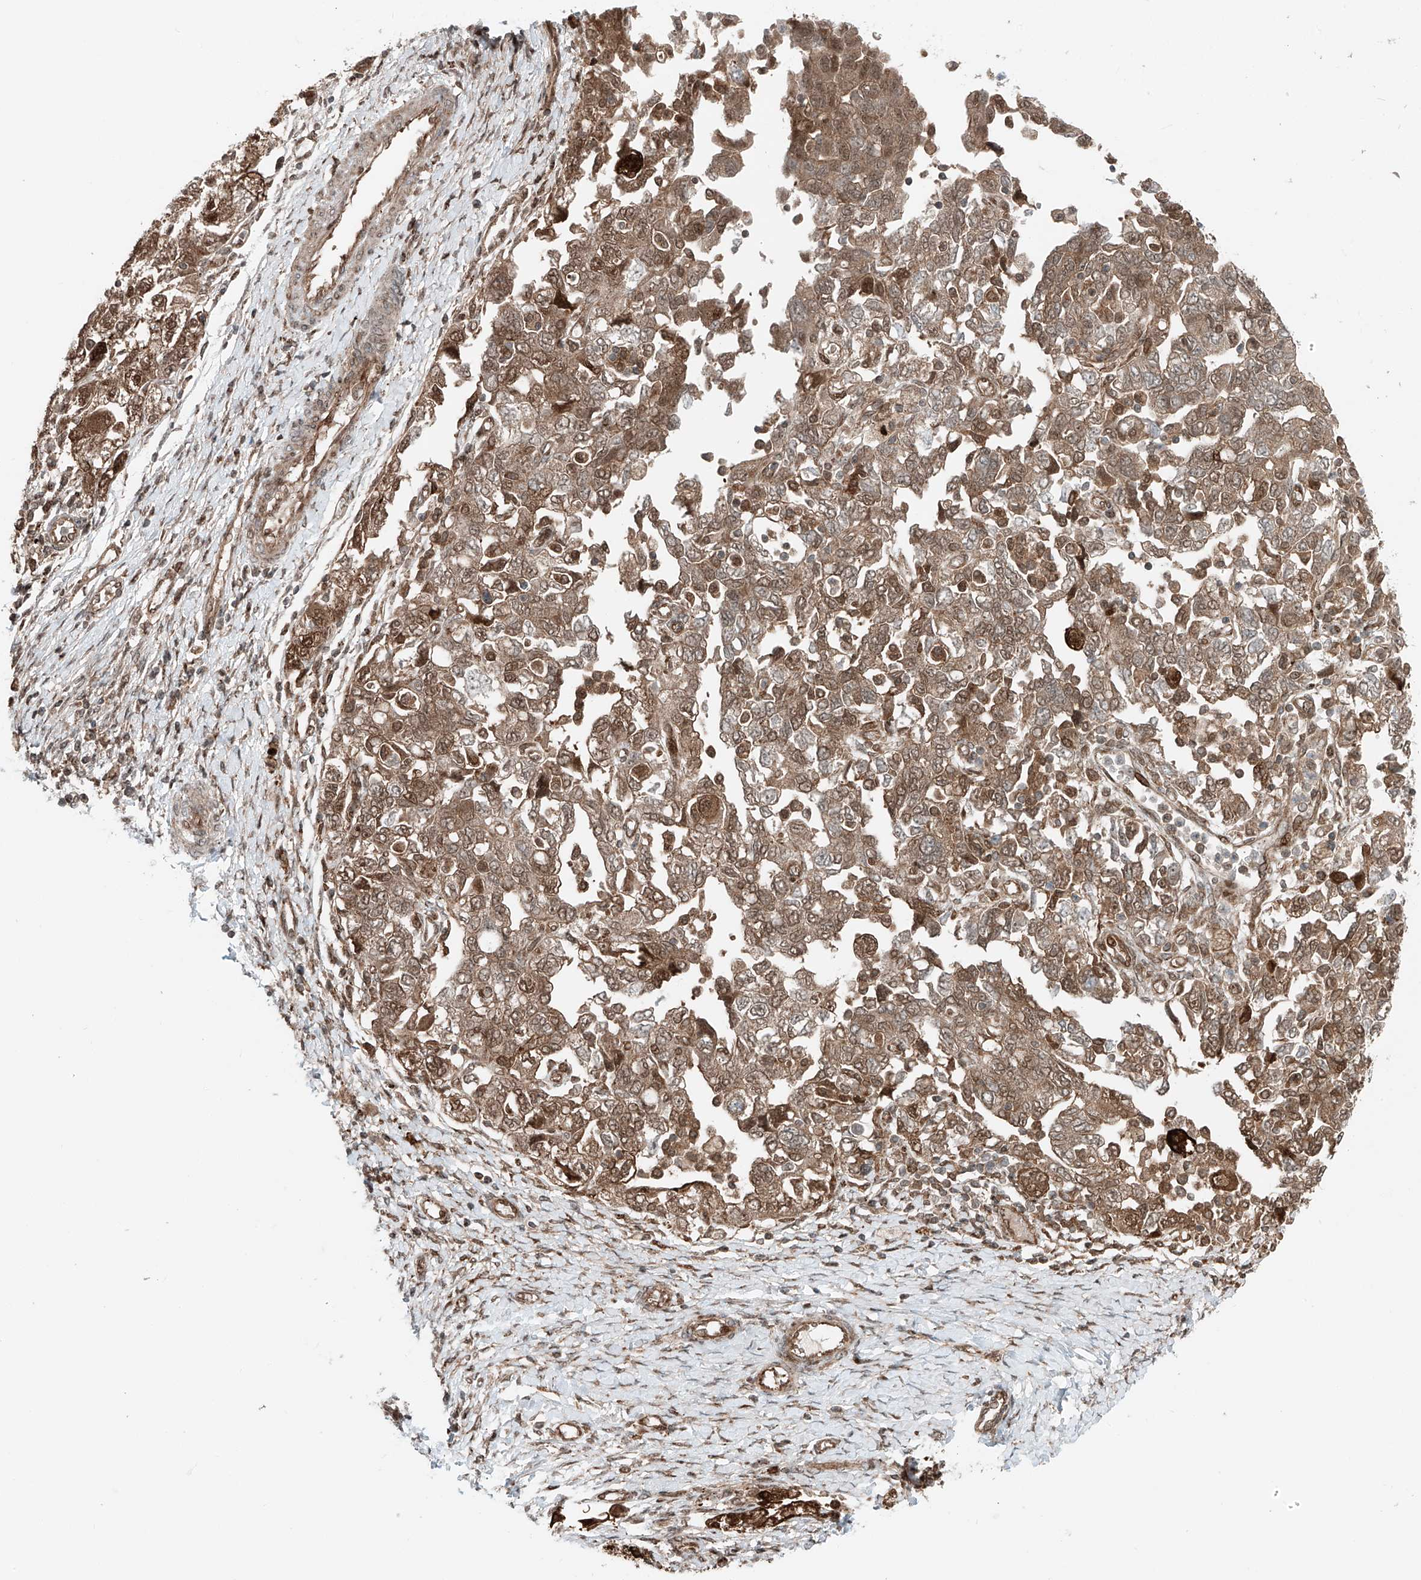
{"staining": {"intensity": "moderate", "quantity": ">75%", "location": "cytoplasmic/membranous,nuclear"}, "tissue": "ovarian cancer", "cell_type": "Tumor cells", "image_type": "cancer", "snomed": [{"axis": "morphology", "description": "Carcinoma, NOS"}, {"axis": "morphology", "description": "Cystadenocarcinoma, serous, NOS"}, {"axis": "topography", "description": "Ovary"}], "caption": "The histopathology image displays staining of serous cystadenocarcinoma (ovarian), revealing moderate cytoplasmic/membranous and nuclear protein positivity (brown color) within tumor cells.", "gene": "USP48", "patient": {"sex": "female", "age": 69}}